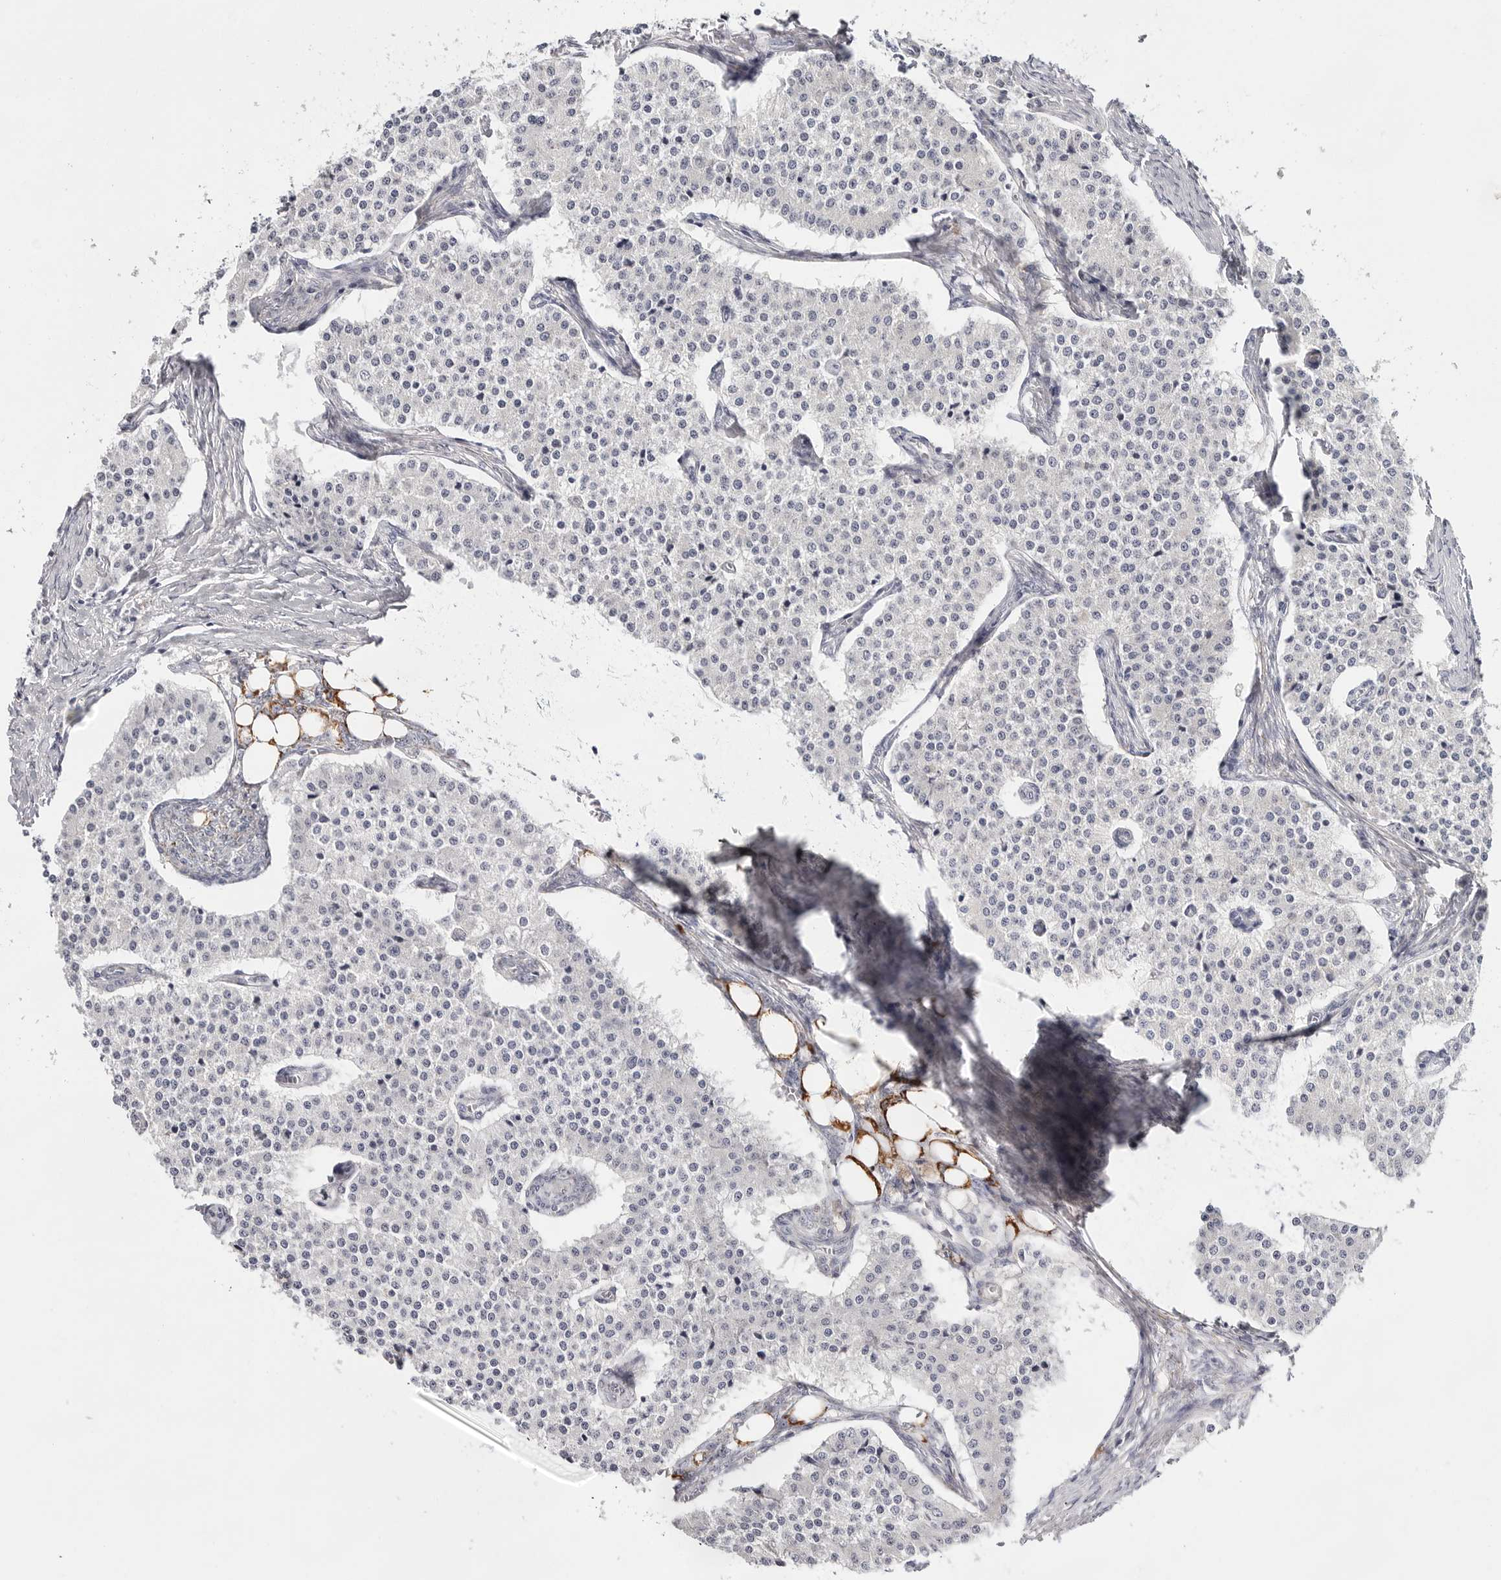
{"staining": {"intensity": "negative", "quantity": "none", "location": "none"}, "tissue": "carcinoid", "cell_type": "Tumor cells", "image_type": "cancer", "snomed": [{"axis": "morphology", "description": "Carcinoid, malignant, NOS"}, {"axis": "topography", "description": "Colon"}], "caption": "Immunohistochemistry (IHC) image of neoplastic tissue: malignant carcinoid stained with DAB (3,3'-diaminobenzidine) shows no significant protein positivity in tumor cells.", "gene": "ELP3", "patient": {"sex": "female", "age": 52}}